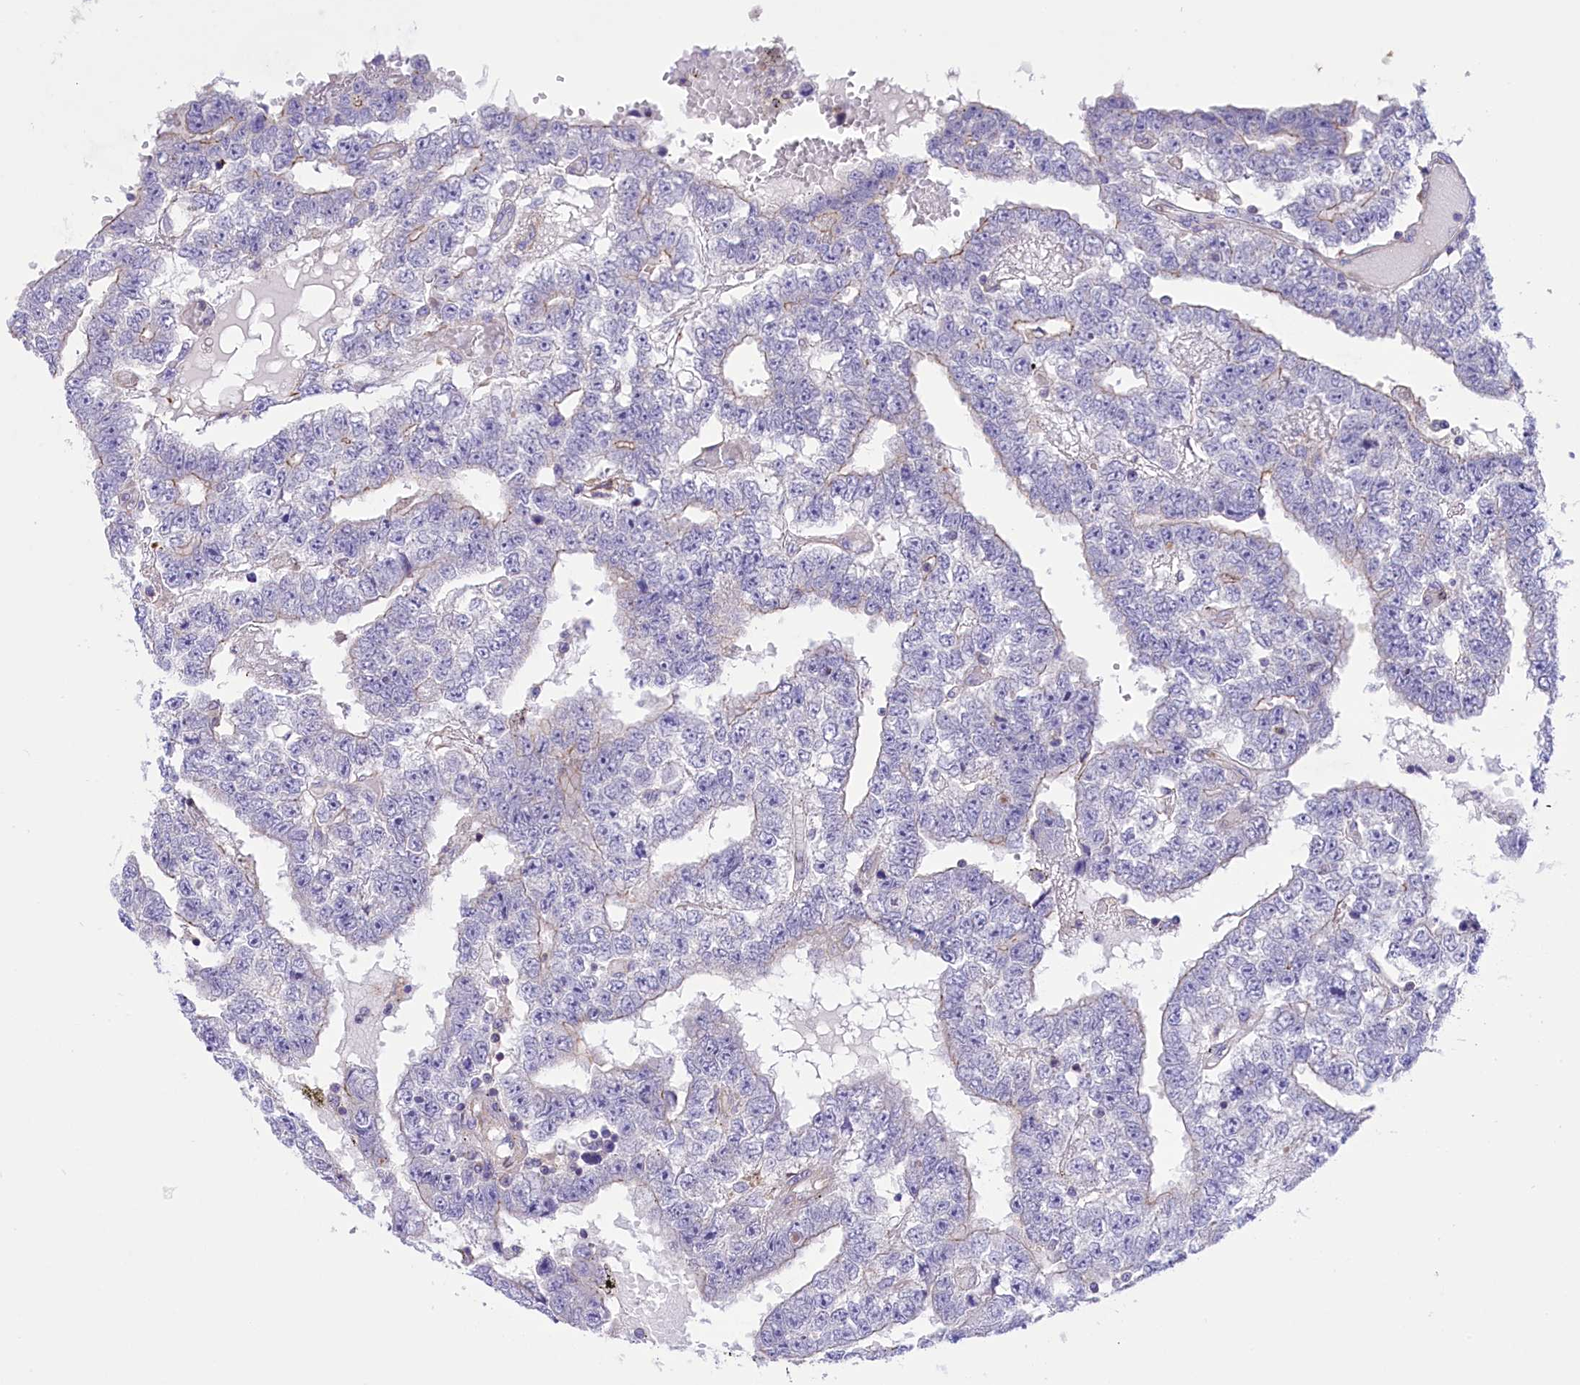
{"staining": {"intensity": "negative", "quantity": "none", "location": "none"}, "tissue": "testis cancer", "cell_type": "Tumor cells", "image_type": "cancer", "snomed": [{"axis": "morphology", "description": "Carcinoma, Embryonal, NOS"}, {"axis": "topography", "description": "Testis"}], "caption": "The image displays no significant positivity in tumor cells of testis cancer (embryonal carcinoma).", "gene": "CORO7-PAM16", "patient": {"sex": "male", "age": 25}}